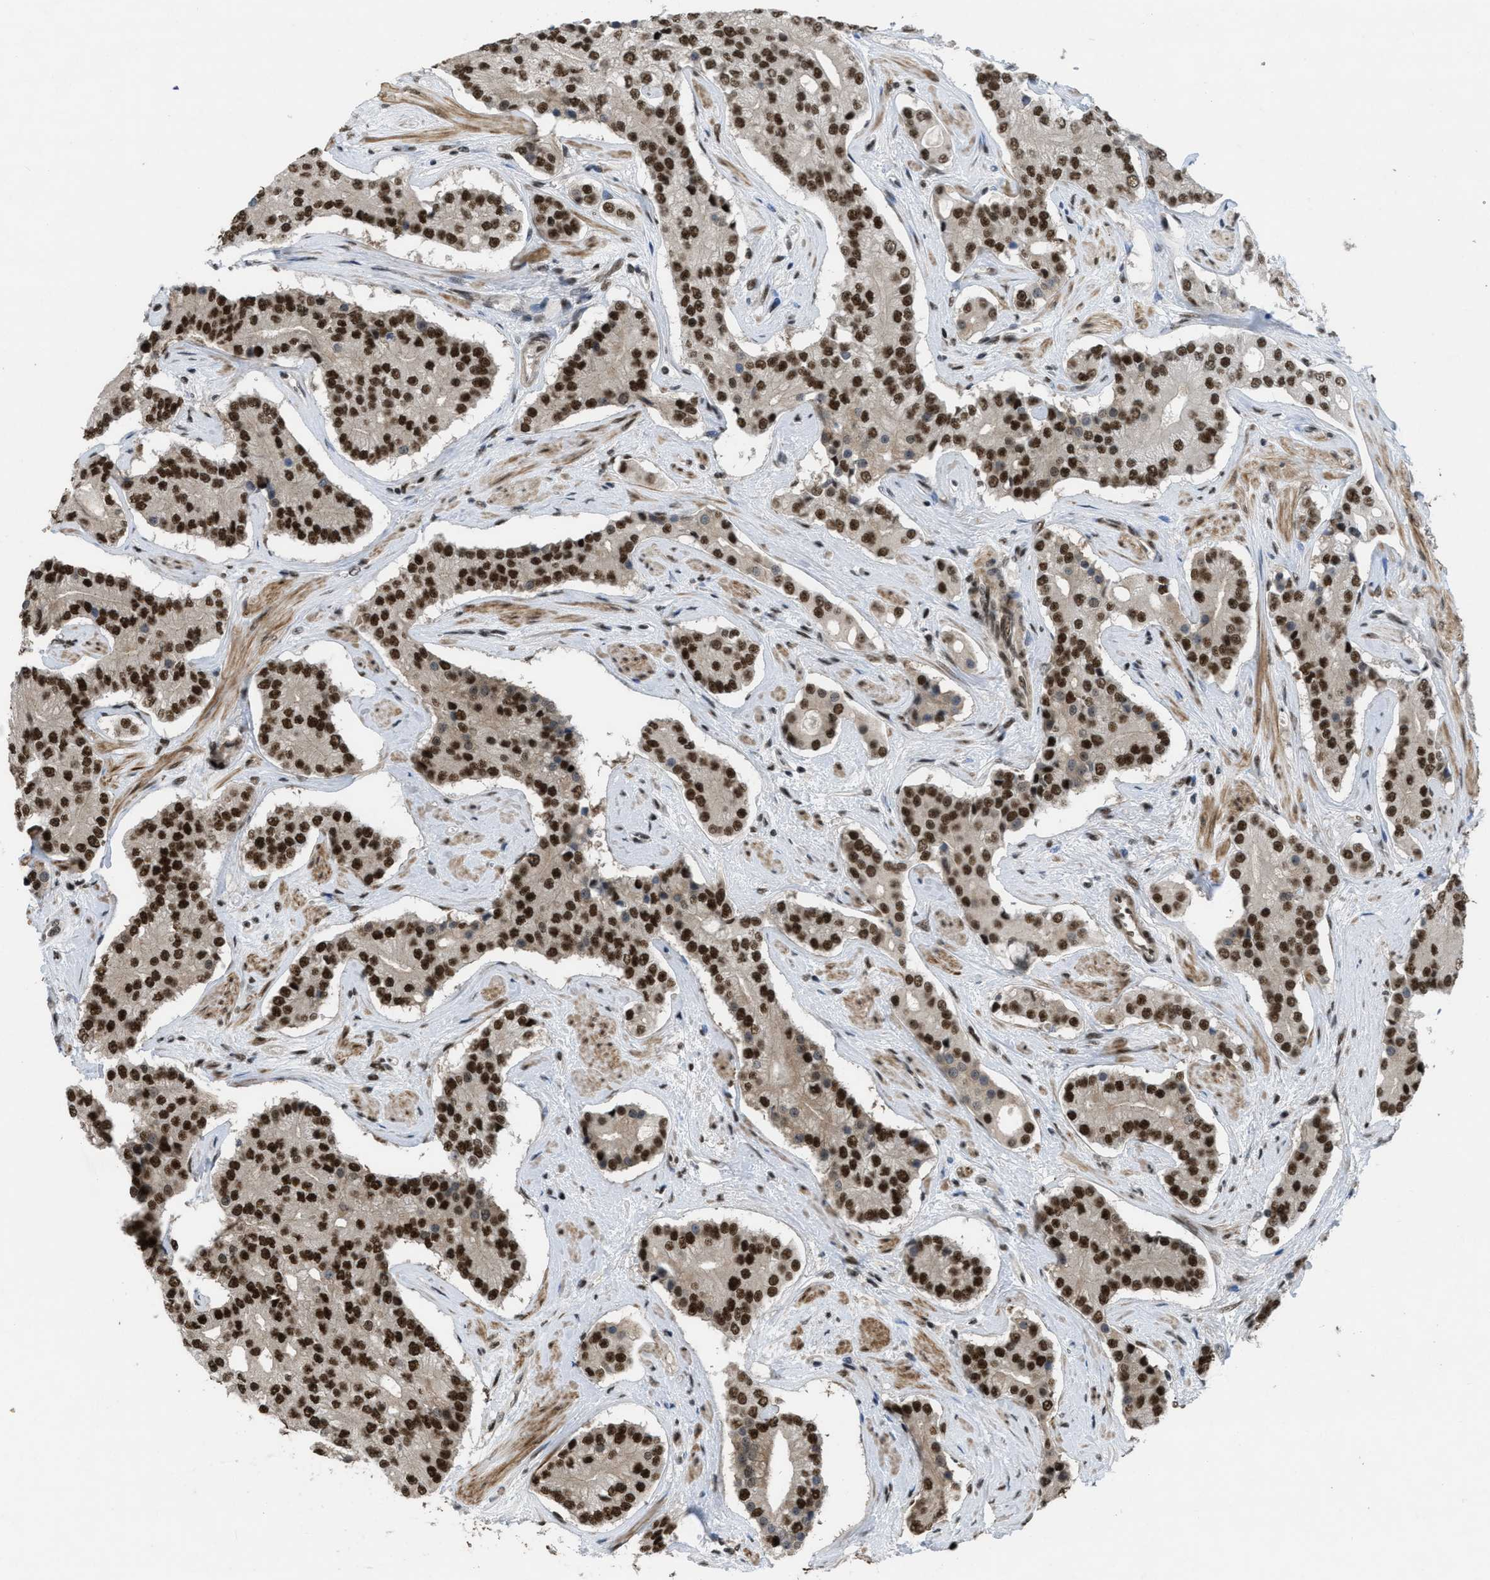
{"staining": {"intensity": "strong", "quantity": ">75%", "location": "nuclear"}, "tissue": "prostate cancer", "cell_type": "Tumor cells", "image_type": "cancer", "snomed": [{"axis": "morphology", "description": "Adenocarcinoma, High grade"}, {"axis": "topography", "description": "Prostate"}], "caption": "A micrograph showing strong nuclear expression in about >75% of tumor cells in high-grade adenocarcinoma (prostate), as visualized by brown immunohistochemical staining.", "gene": "CDT1", "patient": {"sex": "male", "age": 71}}